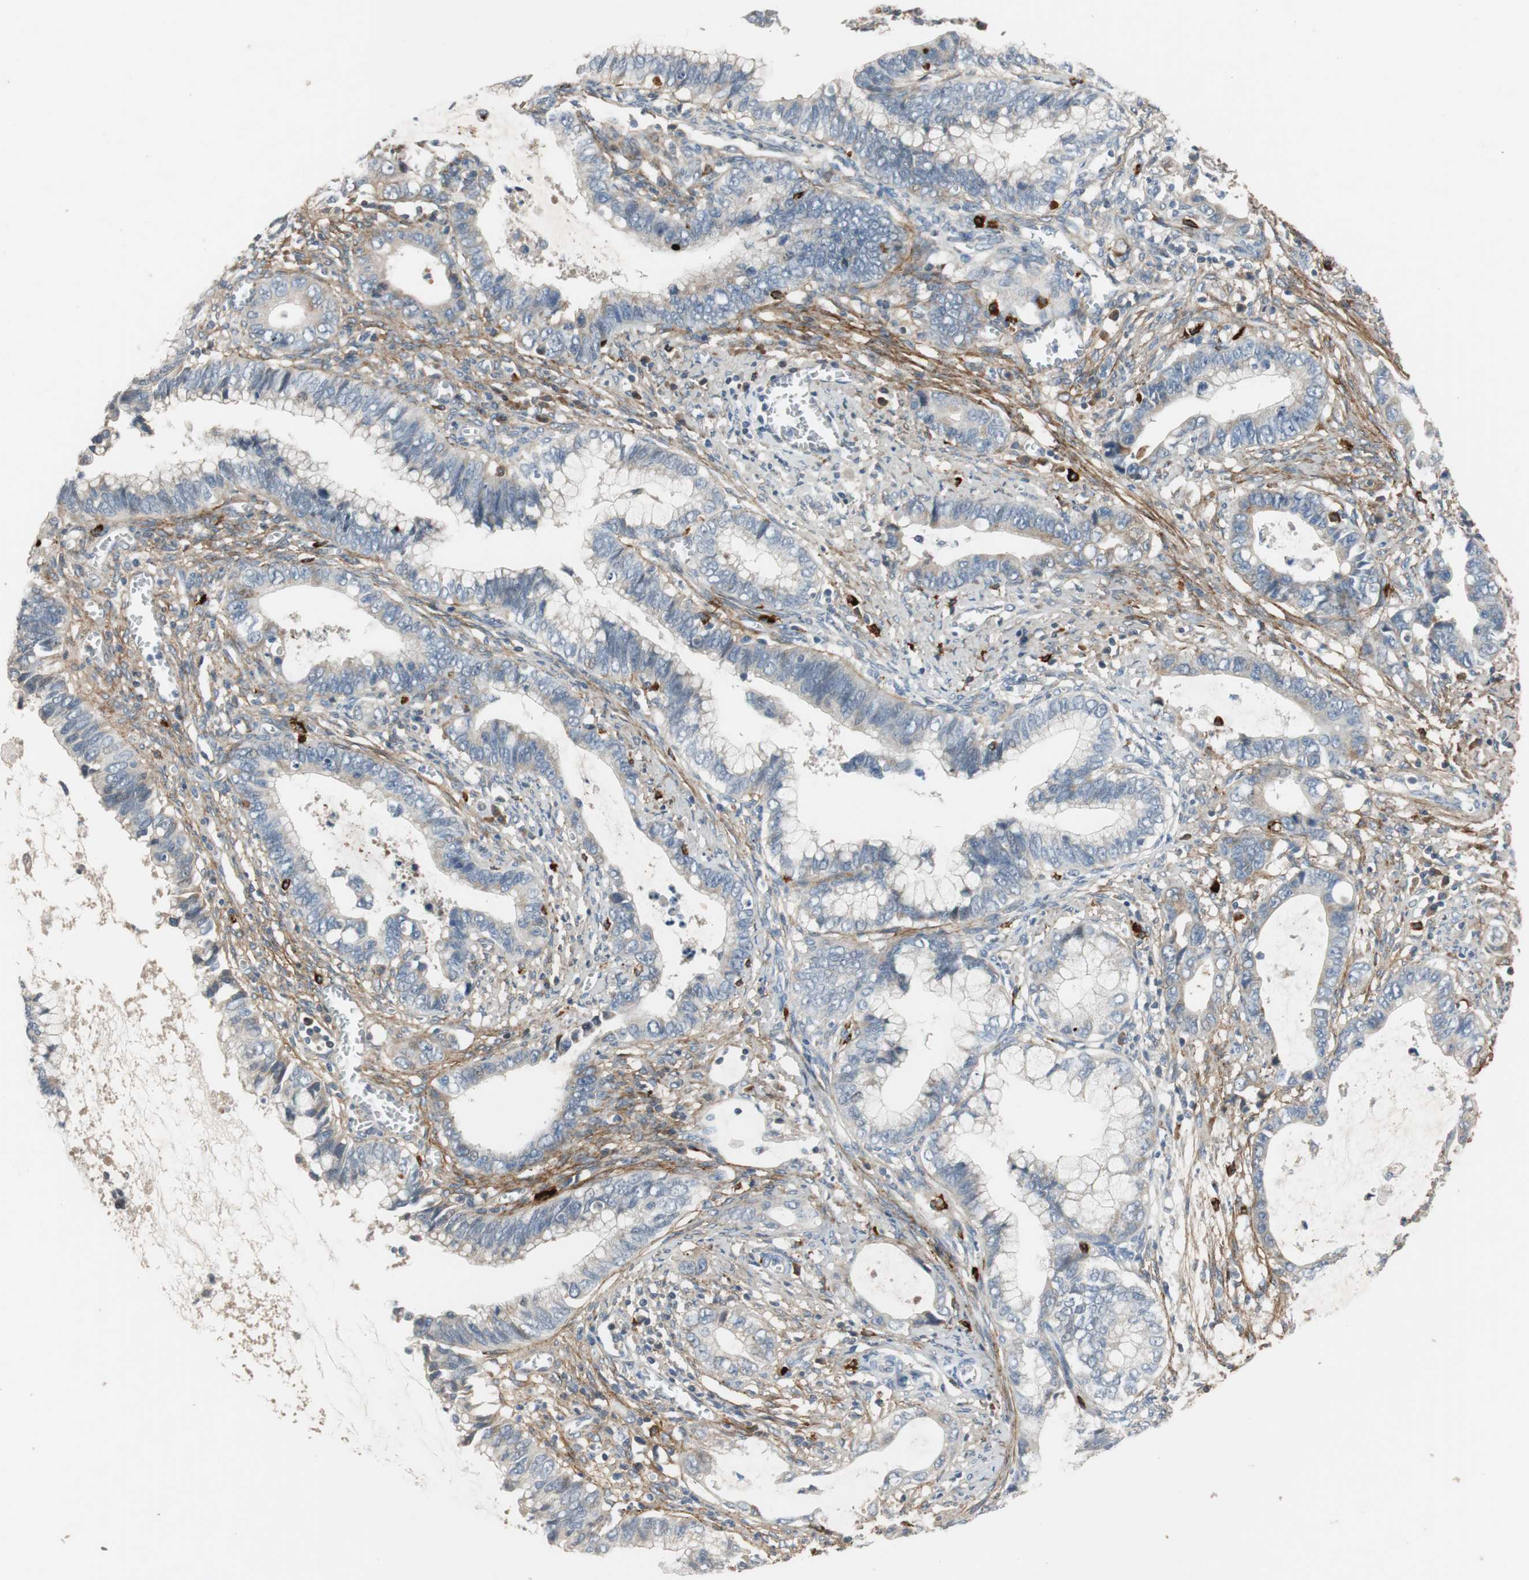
{"staining": {"intensity": "negative", "quantity": "none", "location": "none"}, "tissue": "cervical cancer", "cell_type": "Tumor cells", "image_type": "cancer", "snomed": [{"axis": "morphology", "description": "Adenocarcinoma, NOS"}, {"axis": "topography", "description": "Cervix"}], "caption": "High power microscopy photomicrograph of an immunohistochemistry (IHC) micrograph of adenocarcinoma (cervical), revealing no significant staining in tumor cells.", "gene": "COL12A1", "patient": {"sex": "female", "age": 44}}